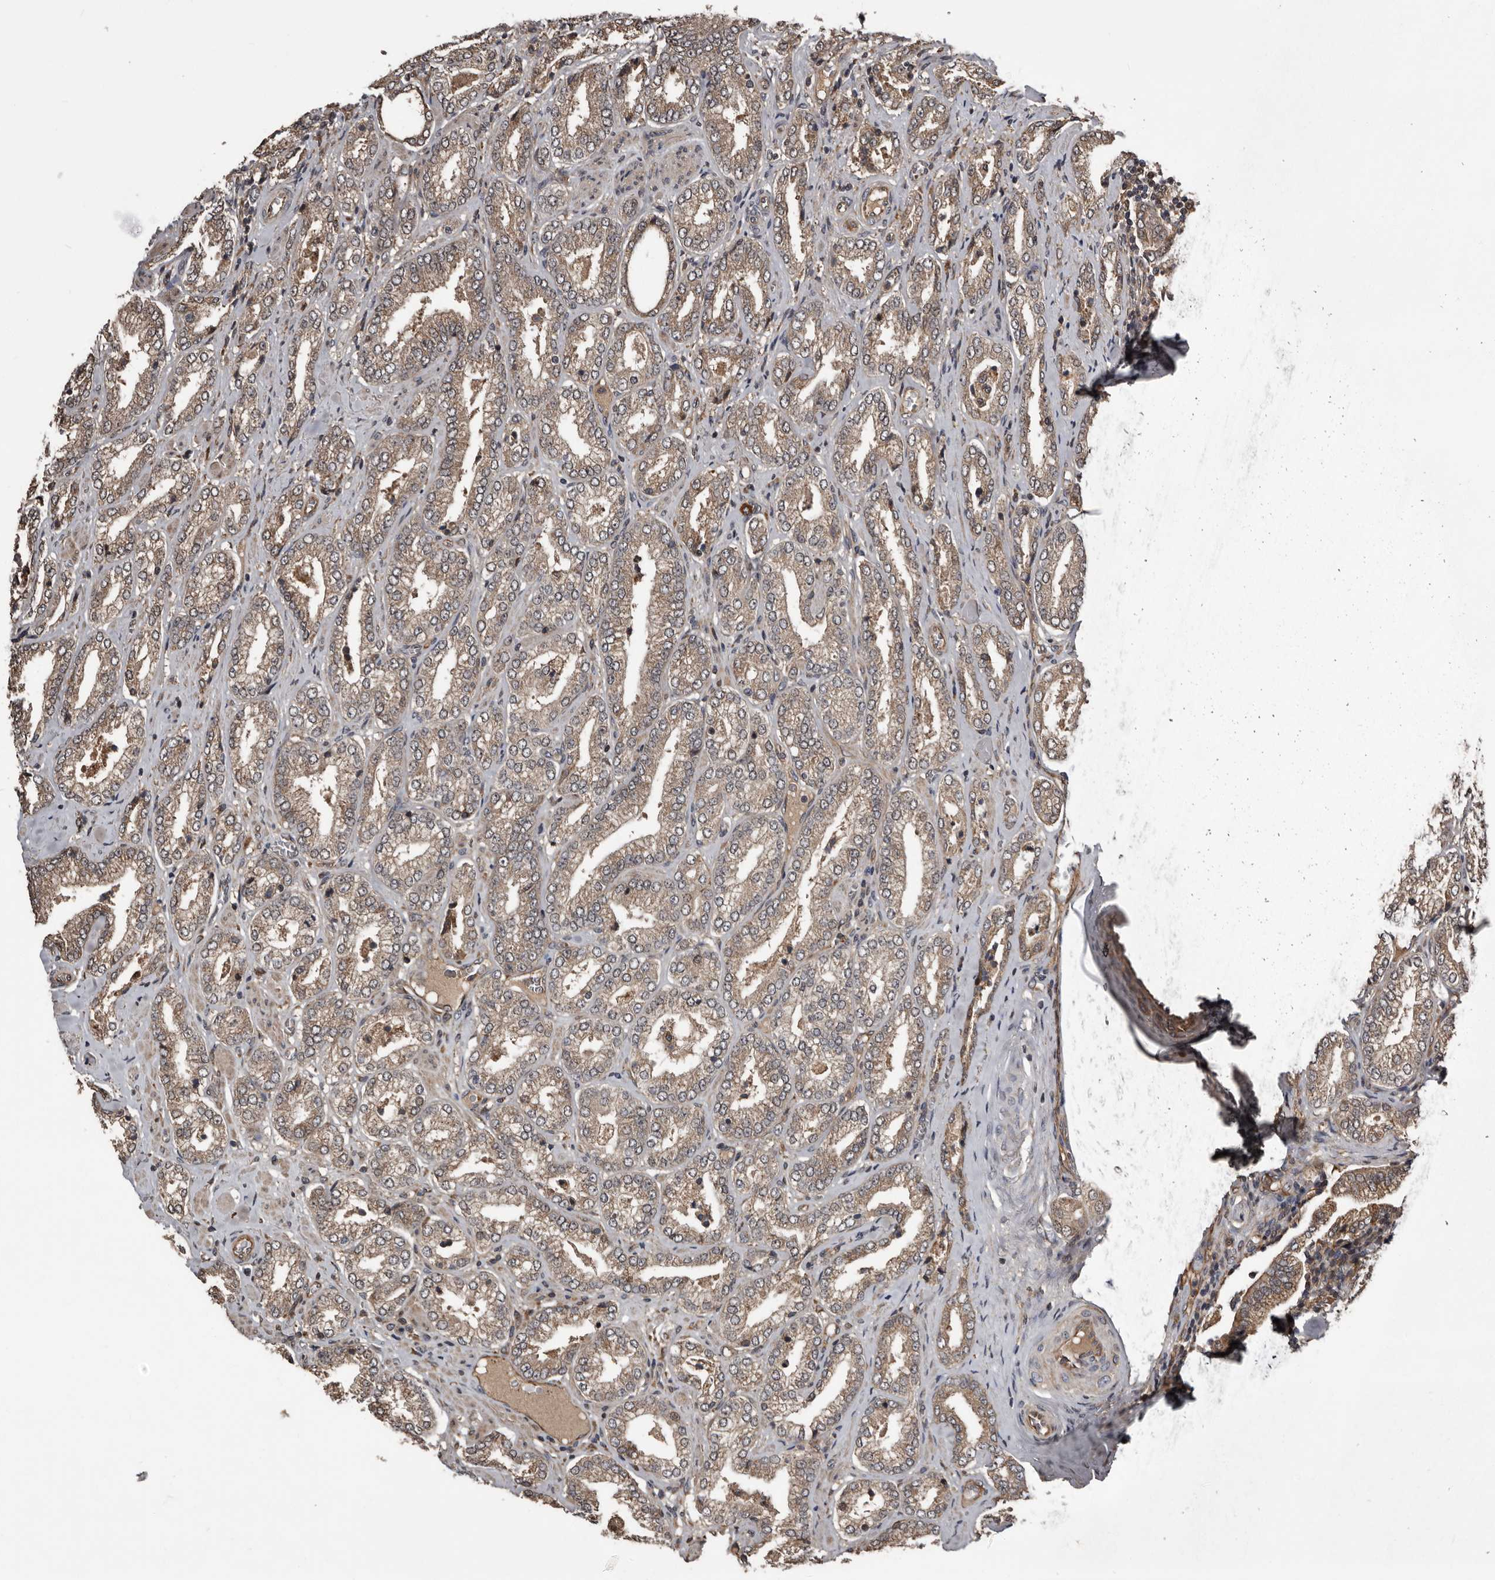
{"staining": {"intensity": "weak", "quantity": ">75%", "location": "cytoplasmic/membranous"}, "tissue": "prostate cancer", "cell_type": "Tumor cells", "image_type": "cancer", "snomed": [{"axis": "morphology", "description": "Adenocarcinoma, Low grade"}, {"axis": "topography", "description": "Prostate"}], "caption": "DAB (3,3'-diaminobenzidine) immunohistochemical staining of human prostate cancer displays weak cytoplasmic/membranous protein expression in about >75% of tumor cells.", "gene": "SERTAD4", "patient": {"sex": "male", "age": 62}}